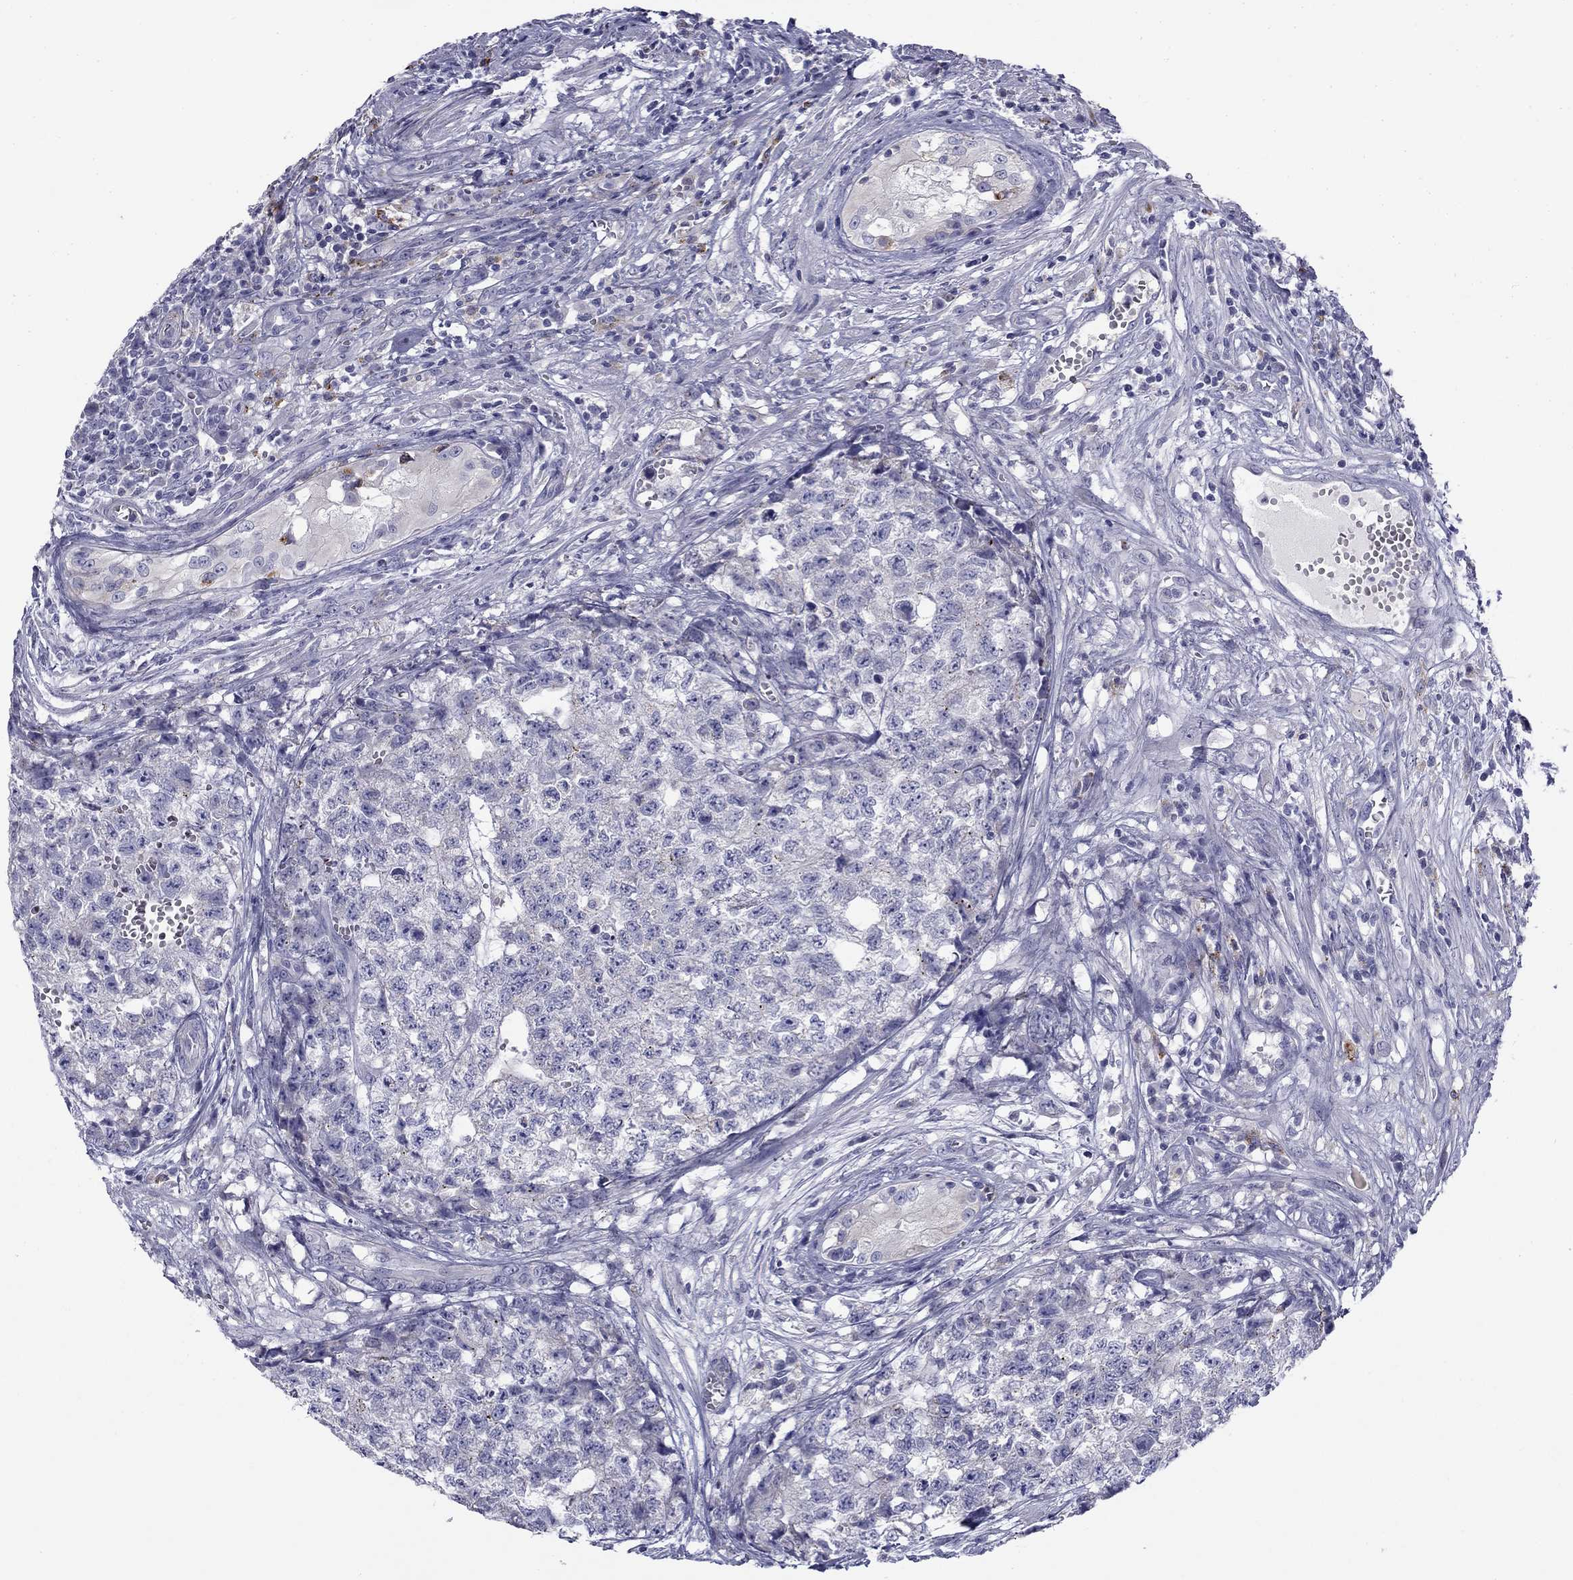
{"staining": {"intensity": "negative", "quantity": "none", "location": "none"}, "tissue": "testis cancer", "cell_type": "Tumor cells", "image_type": "cancer", "snomed": [{"axis": "morphology", "description": "Seminoma, NOS"}, {"axis": "morphology", "description": "Carcinoma, Embryonal, NOS"}, {"axis": "topography", "description": "Testis"}], "caption": "Tumor cells show no significant protein positivity in seminoma (testis).", "gene": "CLPSL2", "patient": {"sex": "male", "age": 22}}